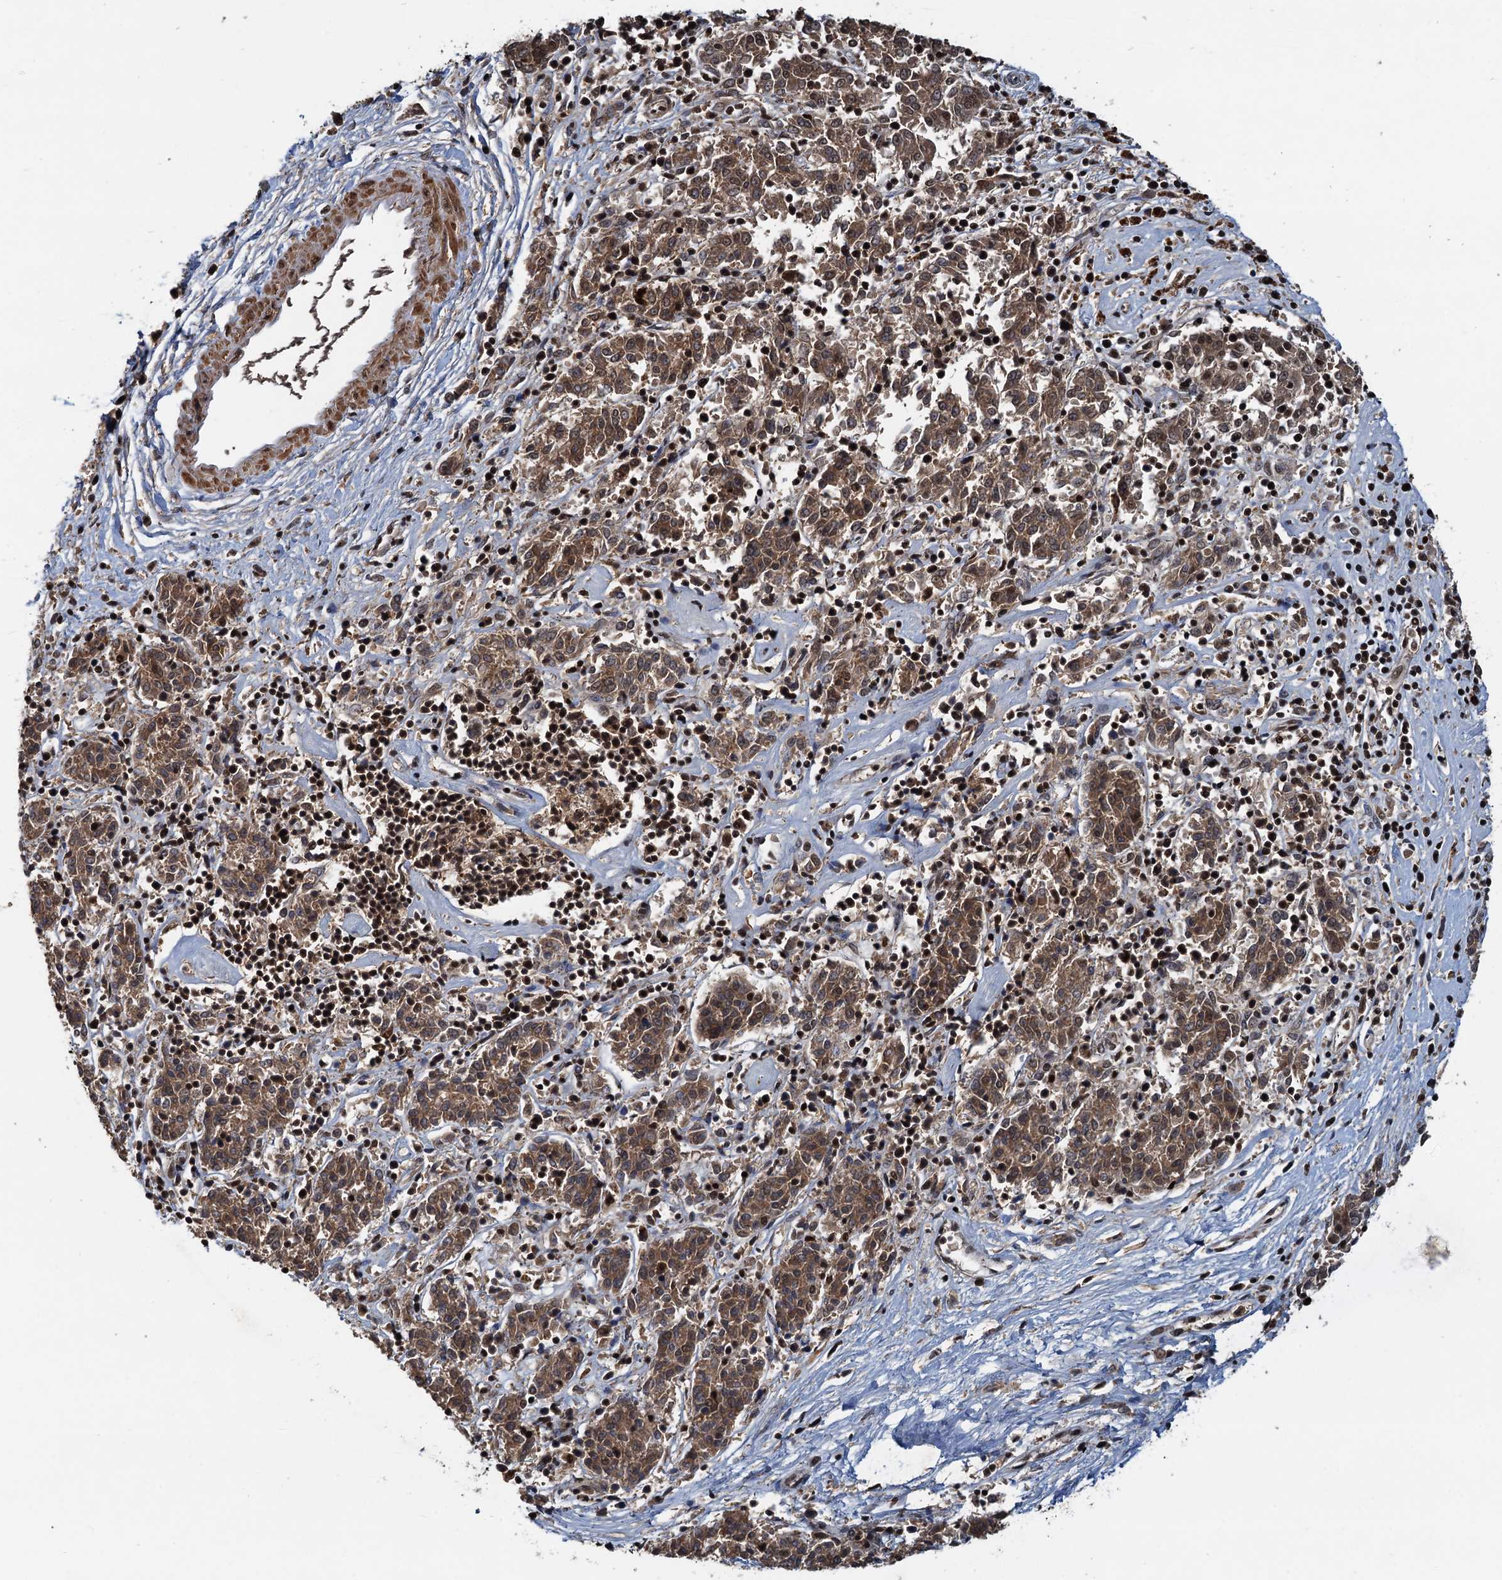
{"staining": {"intensity": "moderate", "quantity": ">75%", "location": "cytoplasmic/membranous,nuclear"}, "tissue": "melanoma", "cell_type": "Tumor cells", "image_type": "cancer", "snomed": [{"axis": "morphology", "description": "Malignant melanoma, NOS"}, {"axis": "topography", "description": "Skin"}], "caption": "IHC of melanoma exhibits medium levels of moderate cytoplasmic/membranous and nuclear expression in approximately >75% of tumor cells.", "gene": "ZC3H18", "patient": {"sex": "female", "age": 72}}